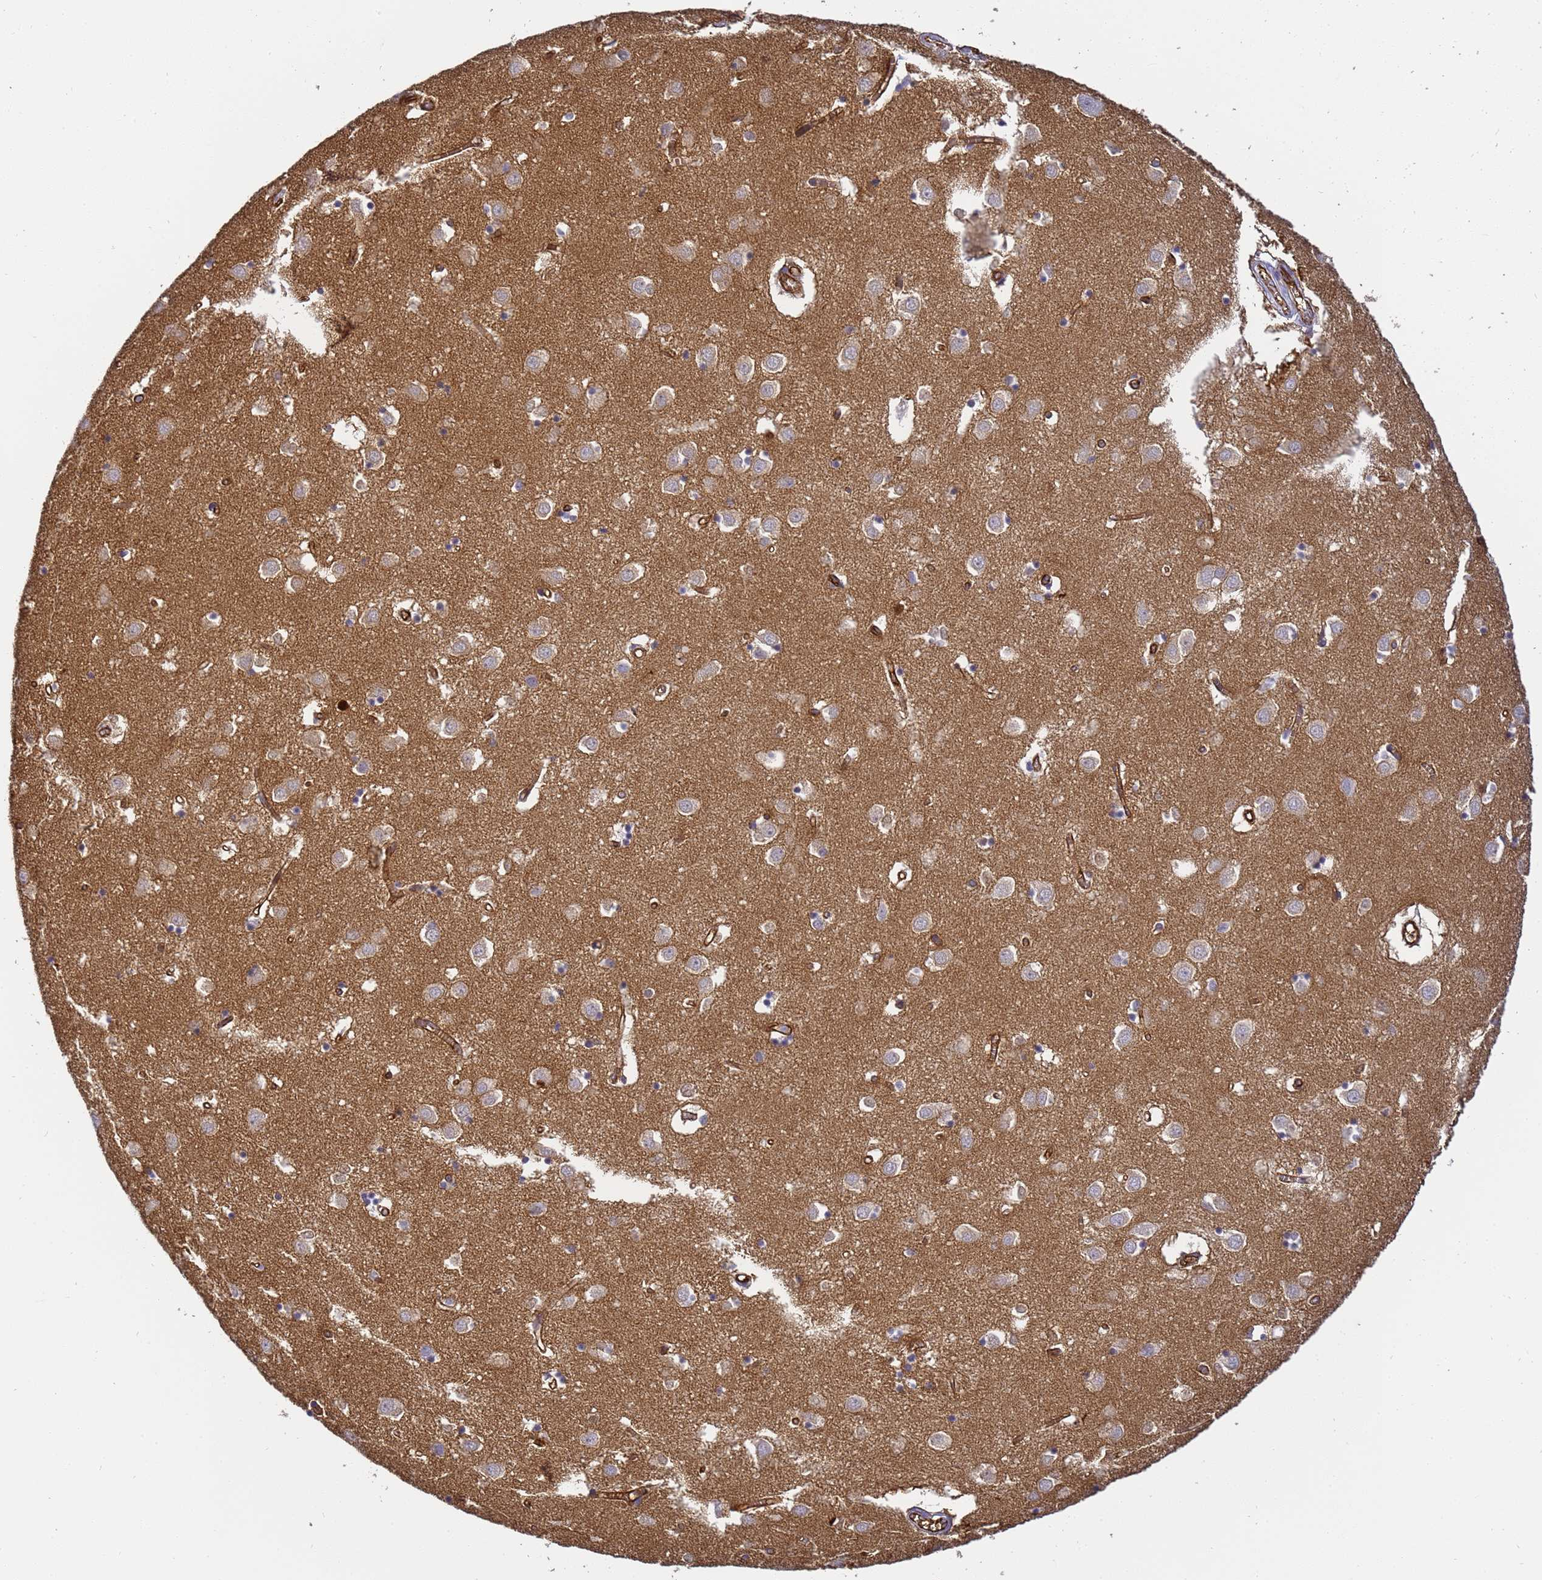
{"staining": {"intensity": "negative", "quantity": "none", "location": "none"}, "tissue": "caudate", "cell_type": "Glial cells", "image_type": "normal", "snomed": [{"axis": "morphology", "description": "Normal tissue, NOS"}, {"axis": "topography", "description": "Lateral ventricle wall"}], "caption": "Photomicrograph shows no protein expression in glial cells of normal caudate. (DAB immunohistochemistry (IHC) with hematoxylin counter stain).", "gene": "GON4L", "patient": {"sex": "male", "age": 70}}